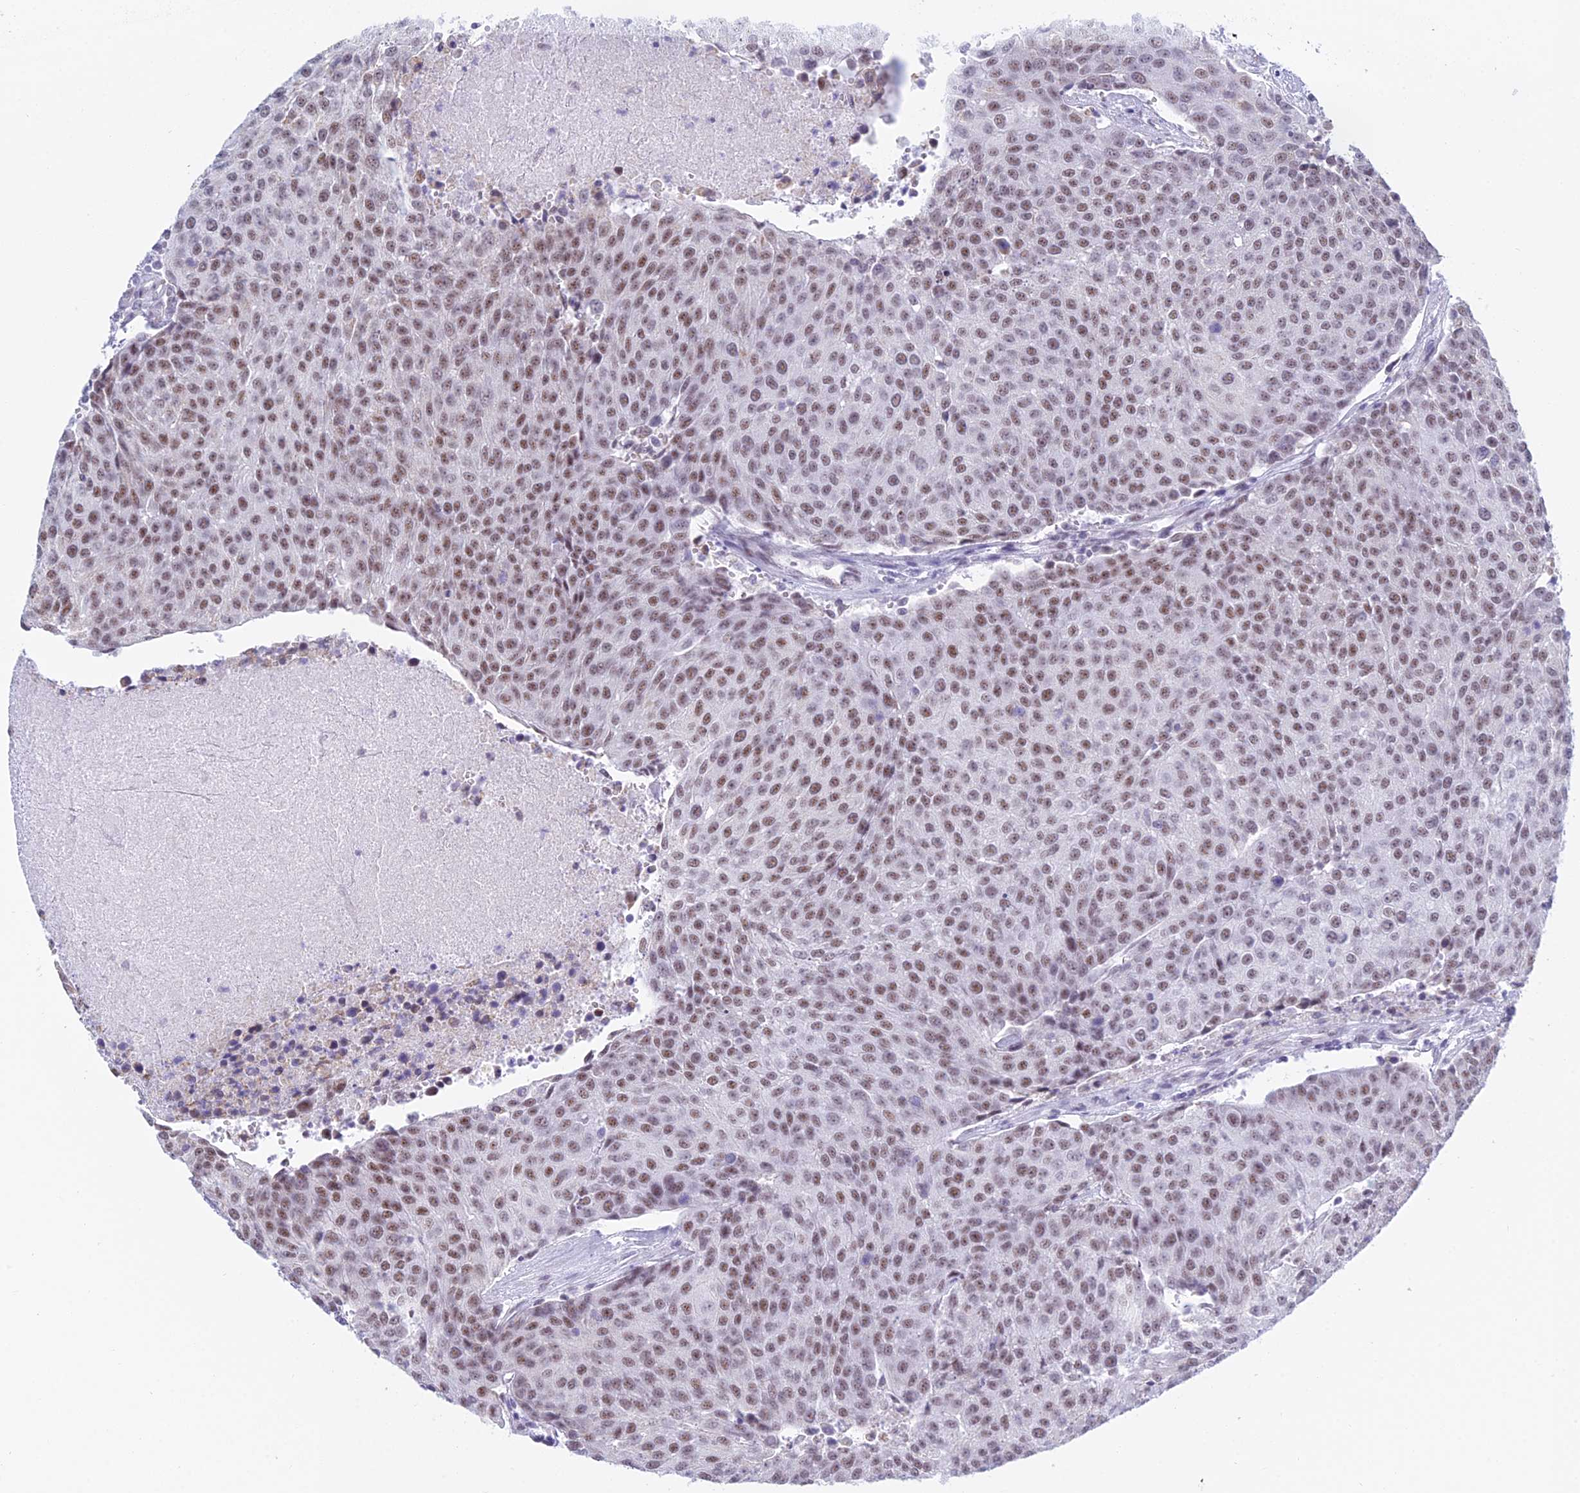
{"staining": {"intensity": "moderate", "quantity": ">75%", "location": "nuclear"}, "tissue": "urothelial cancer", "cell_type": "Tumor cells", "image_type": "cancer", "snomed": [{"axis": "morphology", "description": "Urothelial carcinoma, High grade"}, {"axis": "topography", "description": "Urinary bladder"}], "caption": "Immunohistochemical staining of urothelial carcinoma (high-grade) exhibits medium levels of moderate nuclear protein expression in about >75% of tumor cells.", "gene": "KLF14", "patient": {"sex": "female", "age": 85}}